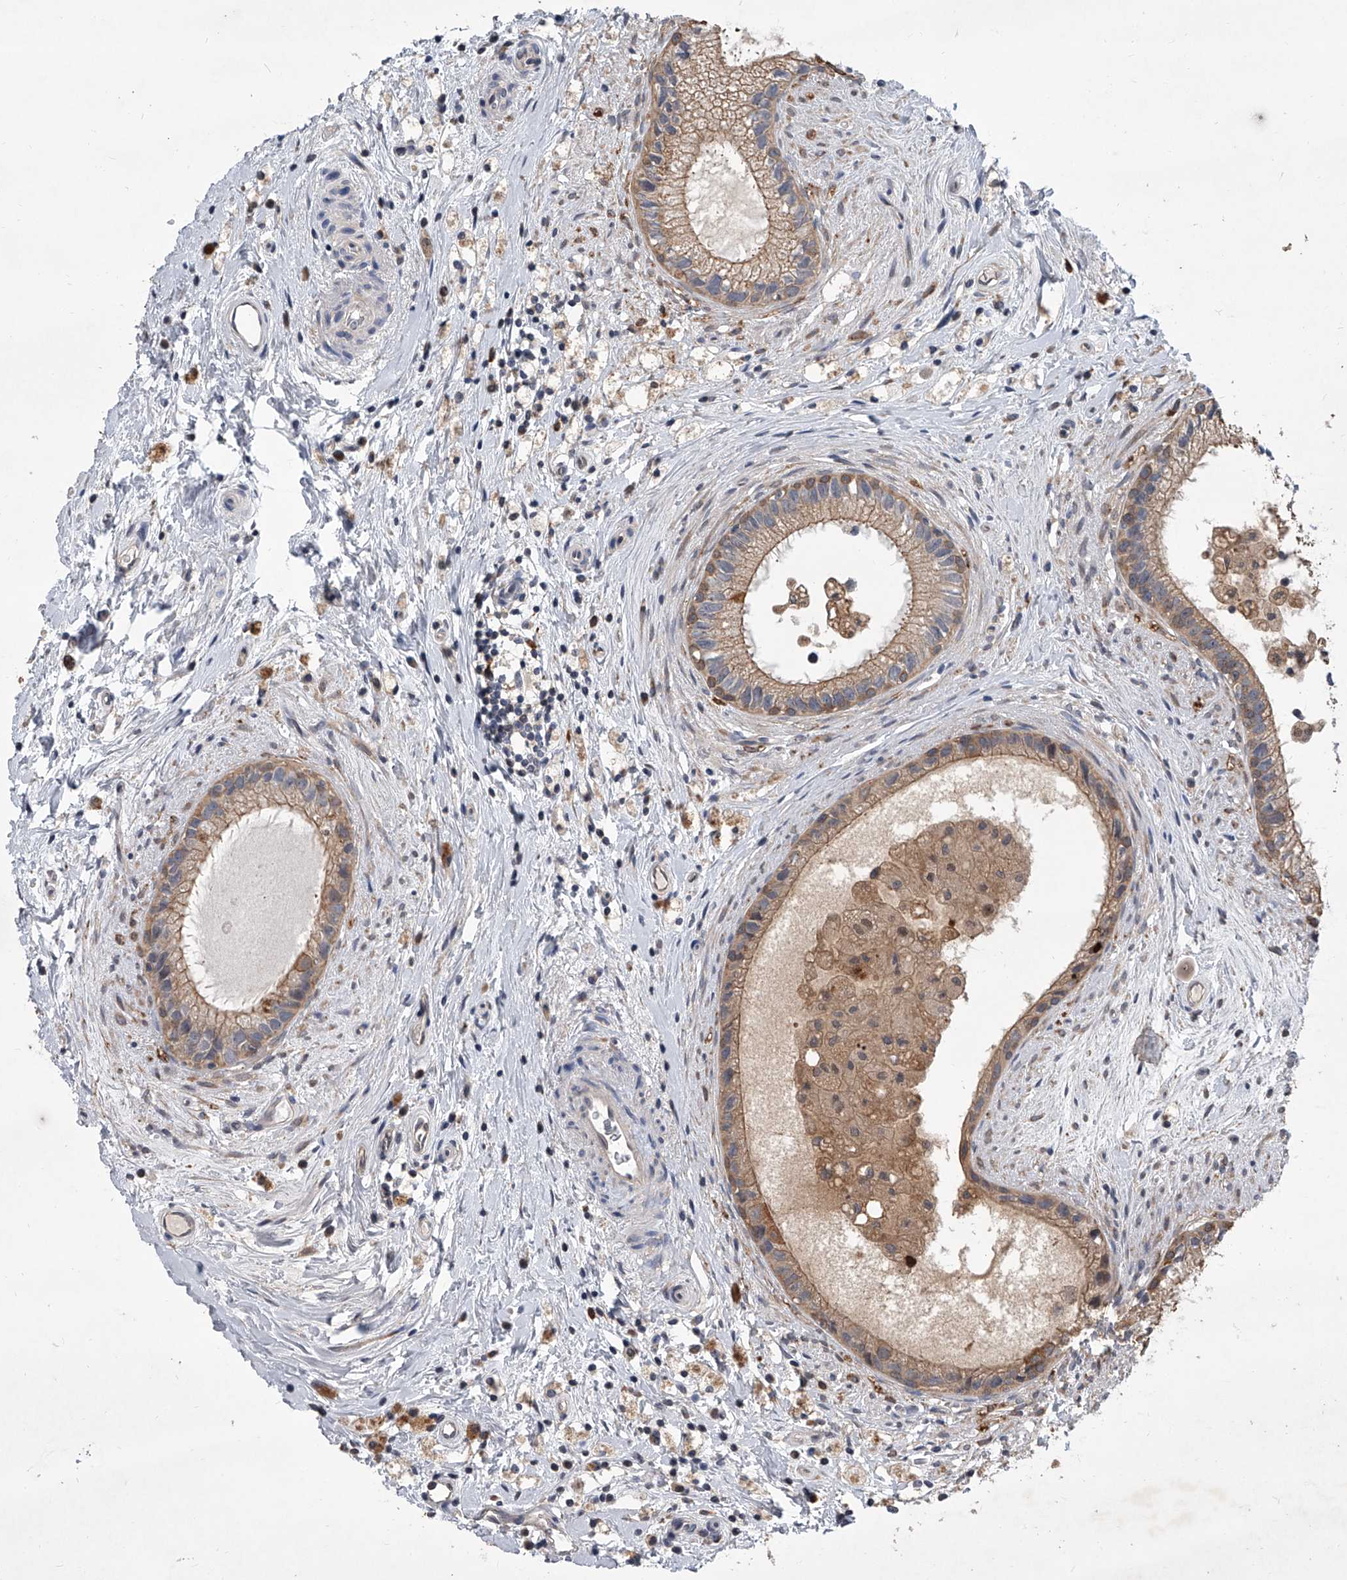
{"staining": {"intensity": "moderate", "quantity": "25%-75%", "location": "cytoplasmic/membranous"}, "tissue": "epididymis", "cell_type": "Glandular cells", "image_type": "normal", "snomed": [{"axis": "morphology", "description": "Normal tissue, NOS"}, {"axis": "topography", "description": "Epididymis"}], "caption": "IHC image of unremarkable epididymis: human epididymis stained using immunohistochemistry (IHC) reveals medium levels of moderate protein expression localized specifically in the cytoplasmic/membranous of glandular cells, appearing as a cytoplasmic/membranous brown color.", "gene": "BHLHE23", "patient": {"sex": "male", "age": 80}}